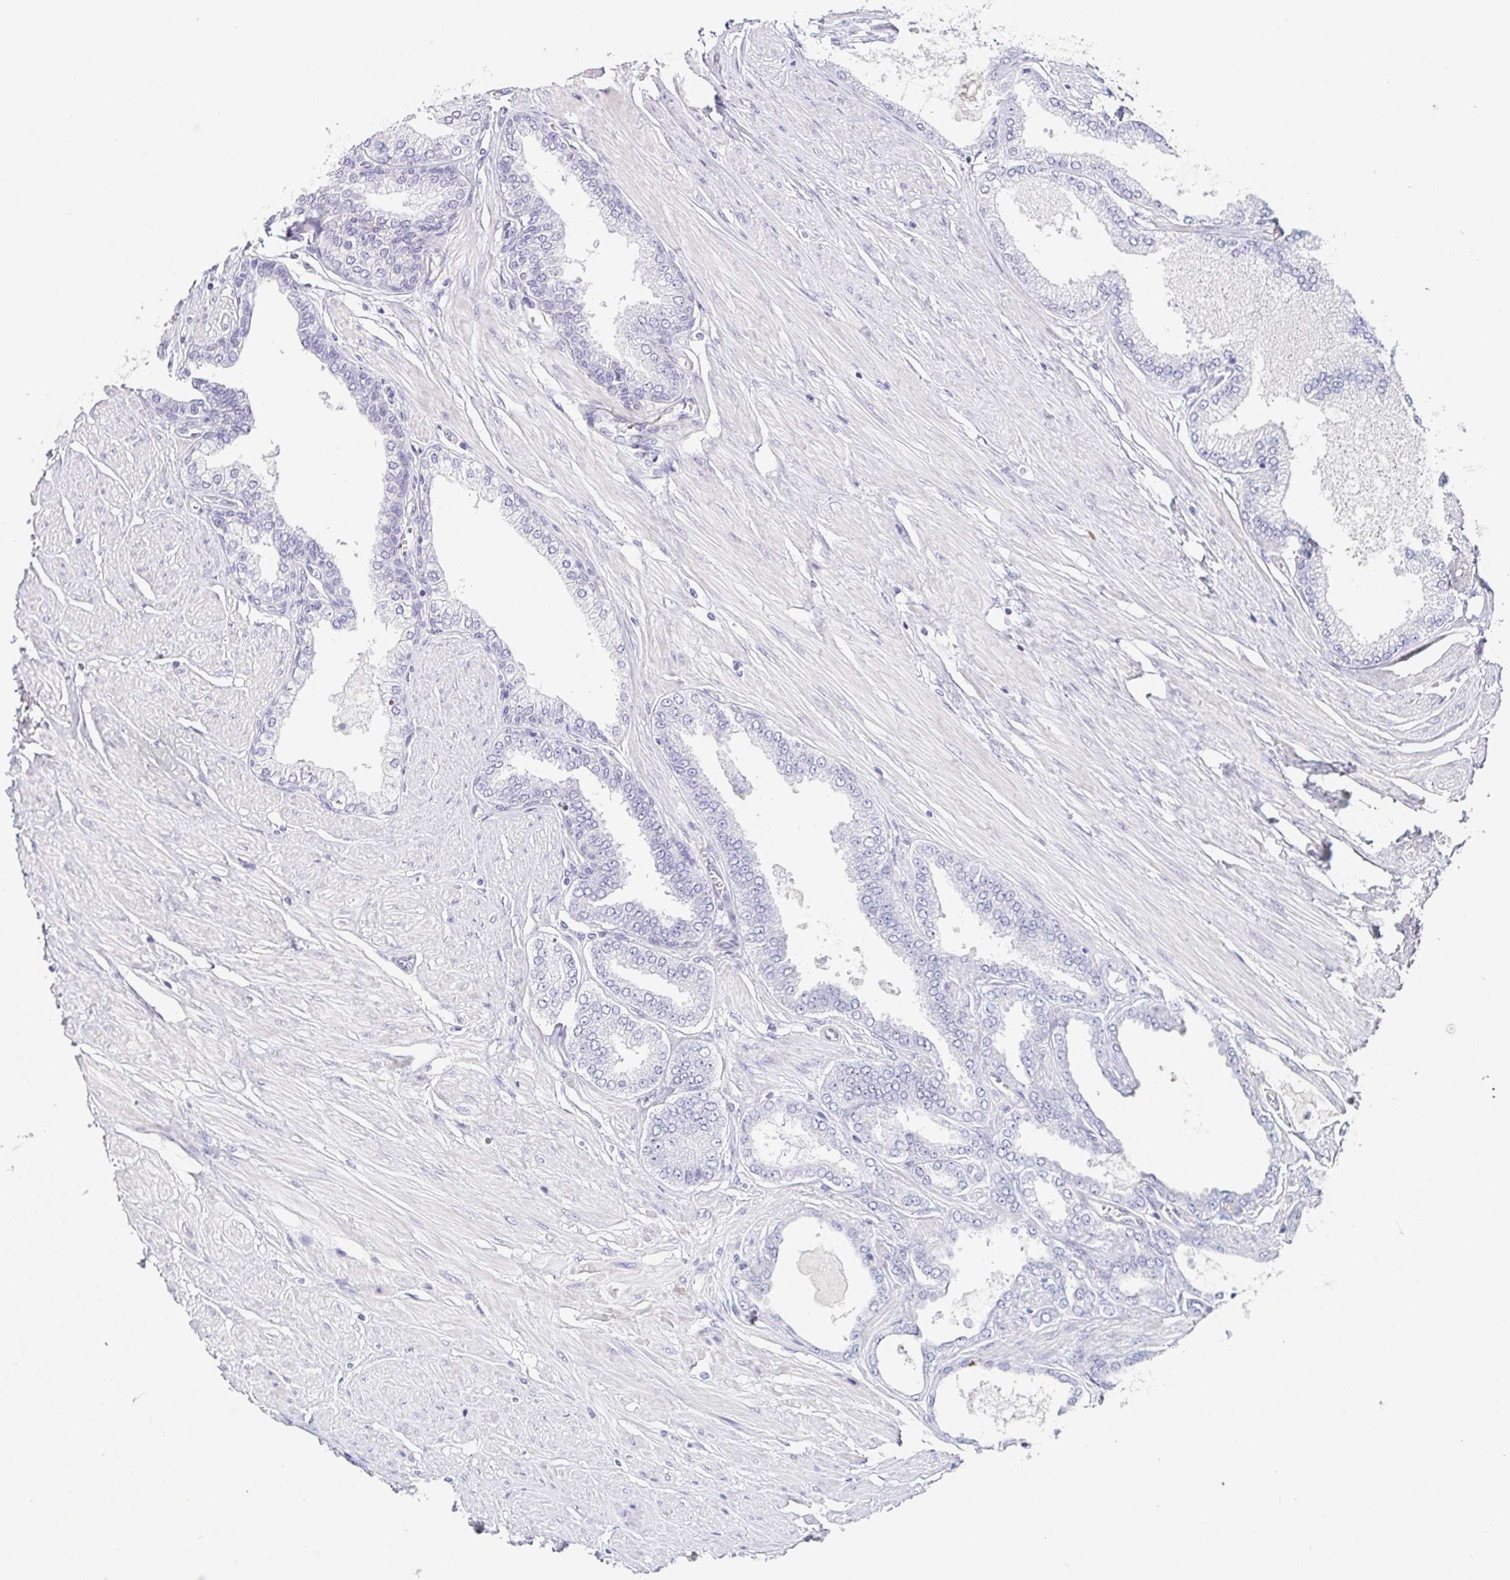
{"staining": {"intensity": "negative", "quantity": "none", "location": "none"}, "tissue": "prostate cancer", "cell_type": "Tumor cells", "image_type": "cancer", "snomed": [{"axis": "morphology", "description": "Adenocarcinoma, Low grade"}, {"axis": "topography", "description": "Prostate"}], "caption": "Low-grade adenocarcinoma (prostate) stained for a protein using IHC shows no staining tumor cells.", "gene": "COL17A1", "patient": {"sex": "male", "age": 55}}